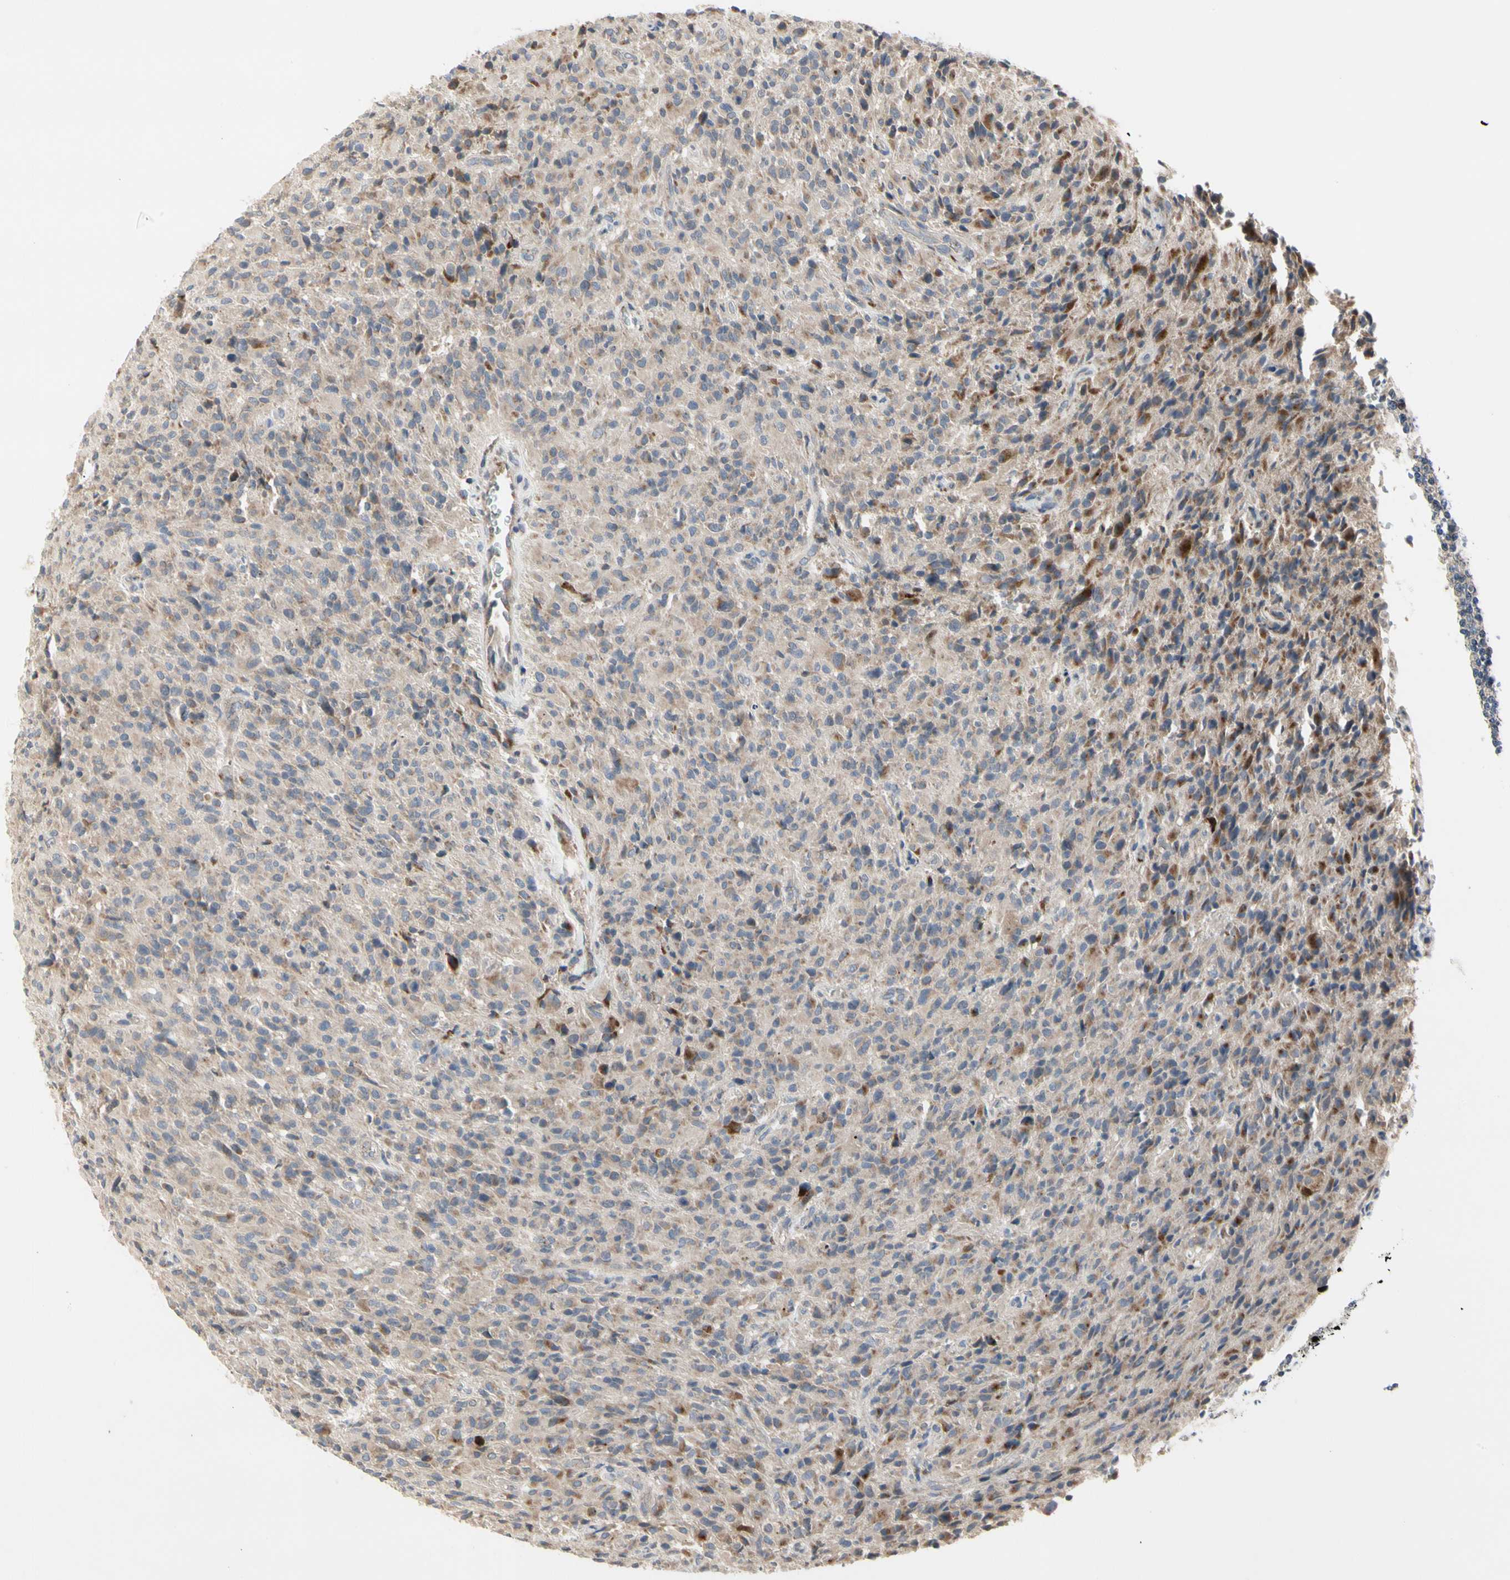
{"staining": {"intensity": "weak", "quantity": ">75%", "location": "cytoplasmic/membranous"}, "tissue": "glioma", "cell_type": "Tumor cells", "image_type": "cancer", "snomed": [{"axis": "morphology", "description": "Glioma, malignant, High grade"}, {"axis": "topography", "description": "Brain"}], "caption": "Human glioma stained with a protein marker exhibits weak staining in tumor cells.", "gene": "MMEL1", "patient": {"sex": "male", "age": 71}}